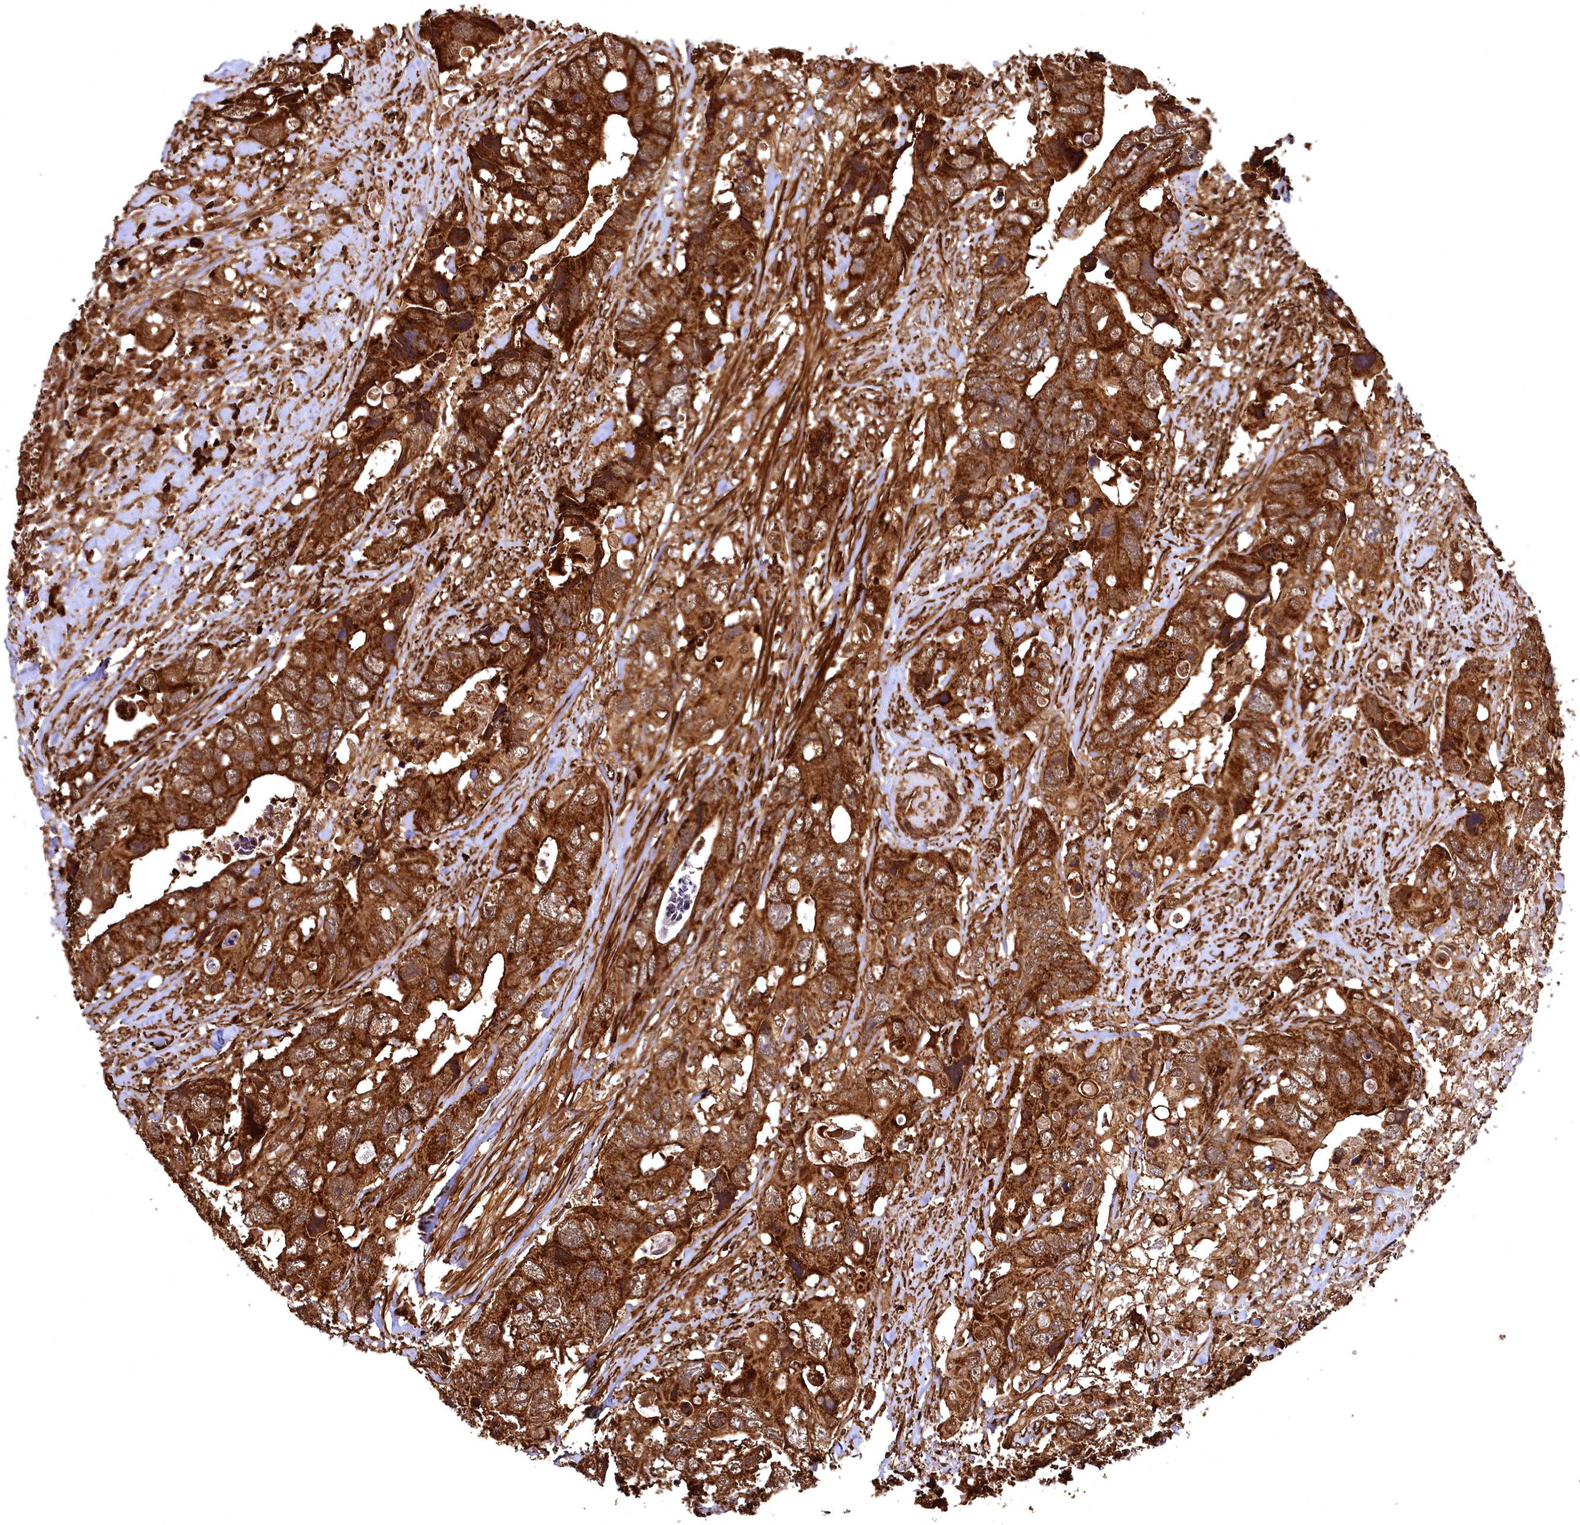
{"staining": {"intensity": "strong", "quantity": ">75%", "location": "cytoplasmic/membranous"}, "tissue": "colorectal cancer", "cell_type": "Tumor cells", "image_type": "cancer", "snomed": [{"axis": "morphology", "description": "Adenocarcinoma, NOS"}, {"axis": "topography", "description": "Rectum"}], "caption": "Protein analysis of adenocarcinoma (colorectal) tissue exhibits strong cytoplasmic/membranous positivity in approximately >75% of tumor cells.", "gene": "STUB1", "patient": {"sex": "male", "age": 57}}